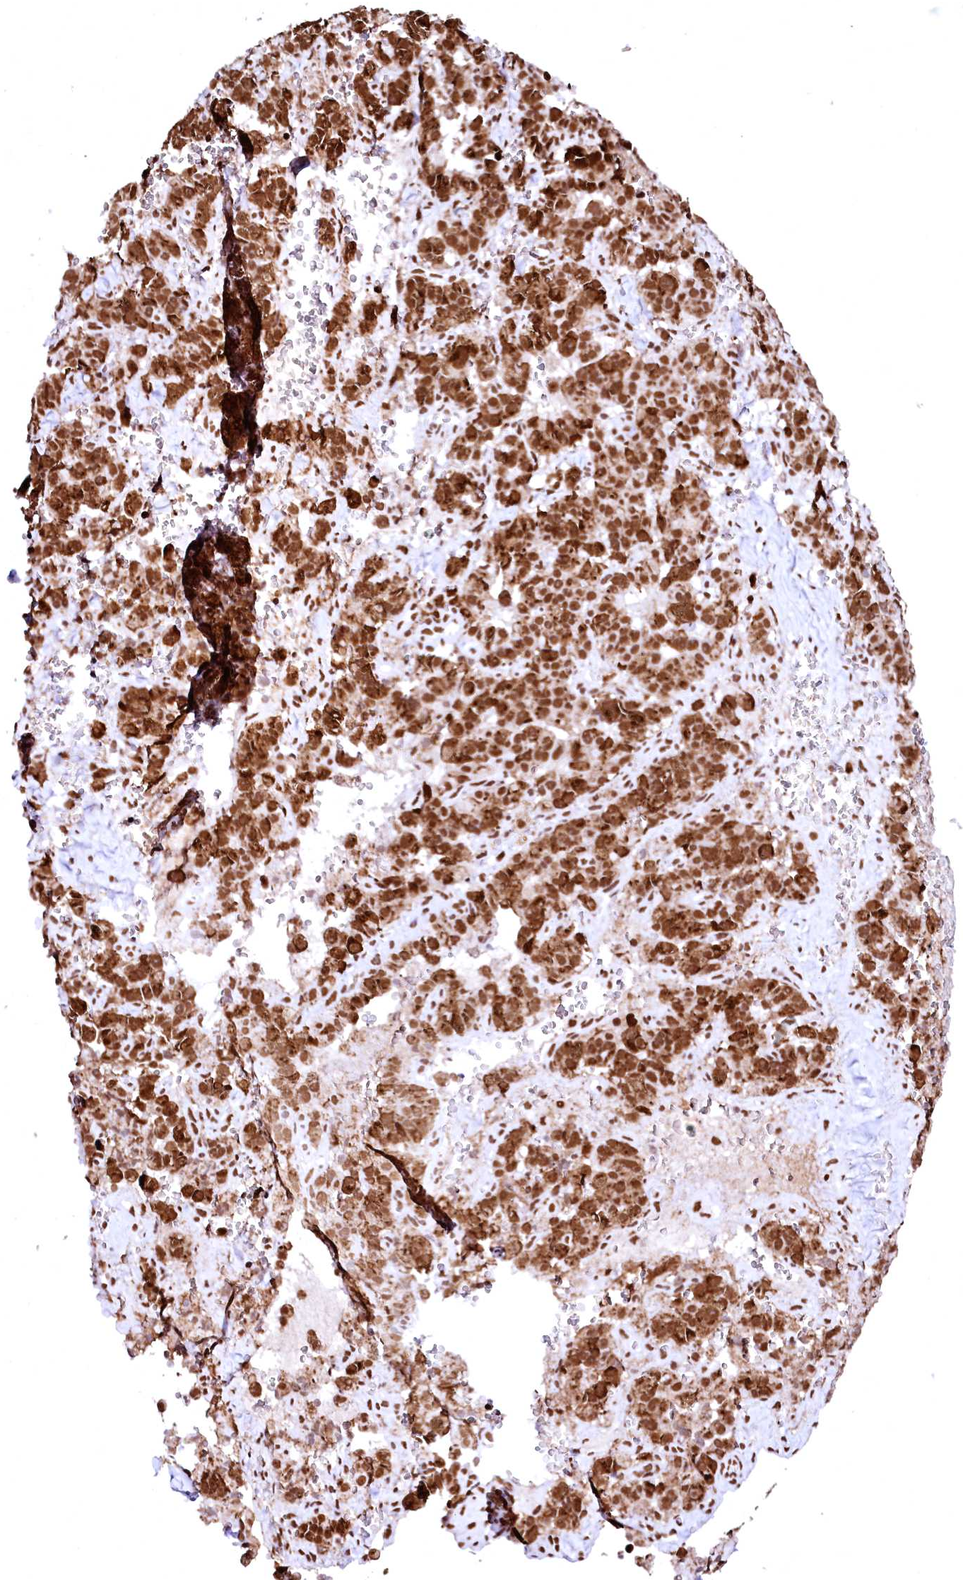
{"staining": {"intensity": "strong", "quantity": ">75%", "location": "nuclear"}, "tissue": "pancreatic cancer", "cell_type": "Tumor cells", "image_type": "cancer", "snomed": [{"axis": "morphology", "description": "Adenocarcinoma, NOS"}, {"axis": "topography", "description": "Pancreas"}], "caption": "Immunohistochemical staining of human pancreatic cancer shows high levels of strong nuclear positivity in approximately >75% of tumor cells.", "gene": "CPSF6", "patient": {"sex": "male", "age": 65}}